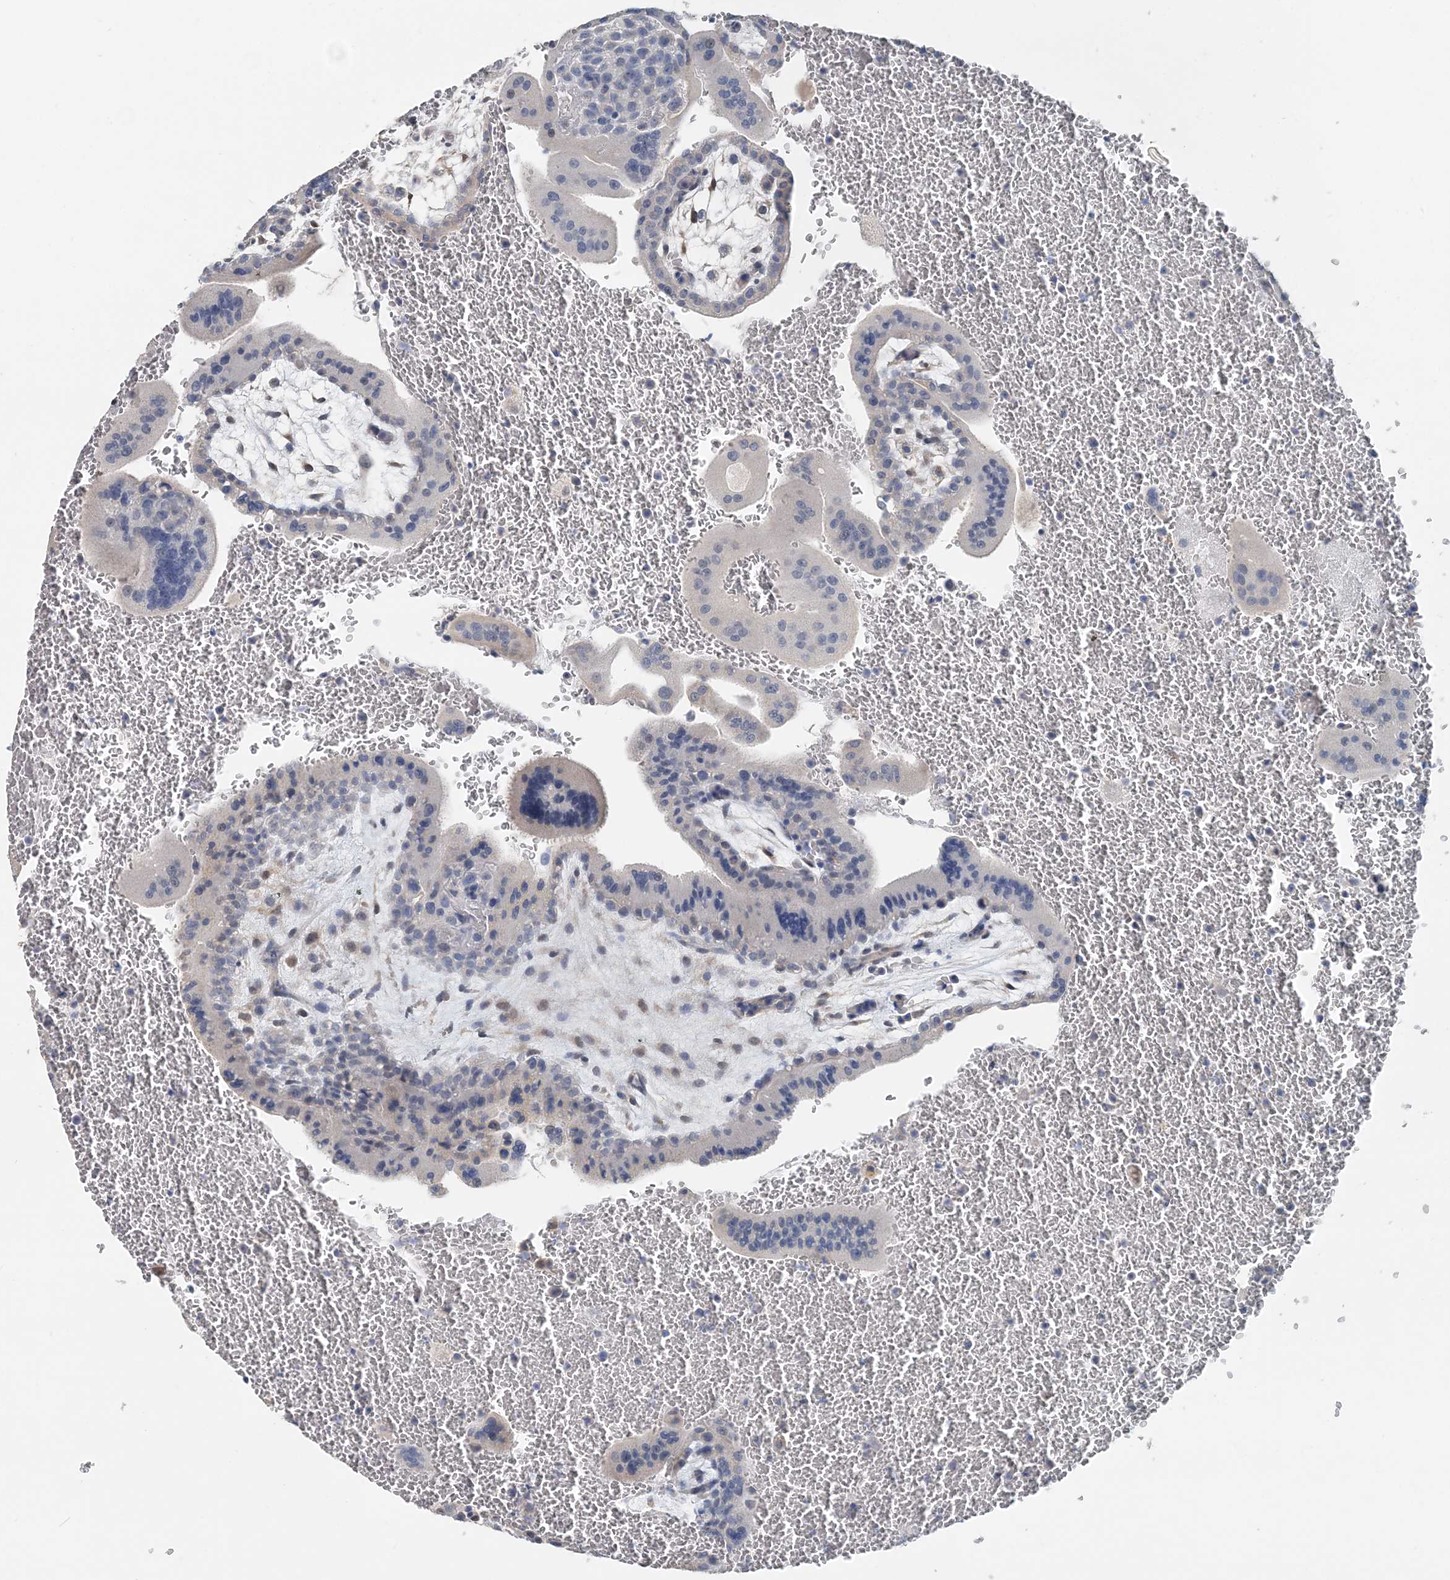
{"staining": {"intensity": "negative", "quantity": "none", "location": "none"}, "tissue": "placenta", "cell_type": "Trophoblastic cells", "image_type": "normal", "snomed": [{"axis": "morphology", "description": "Normal tissue, NOS"}, {"axis": "topography", "description": "Placenta"}], "caption": "Human placenta stained for a protein using immunohistochemistry (IHC) demonstrates no positivity in trophoblastic cells.", "gene": "PFN2", "patient": {"sex": "female", "age": 35}}